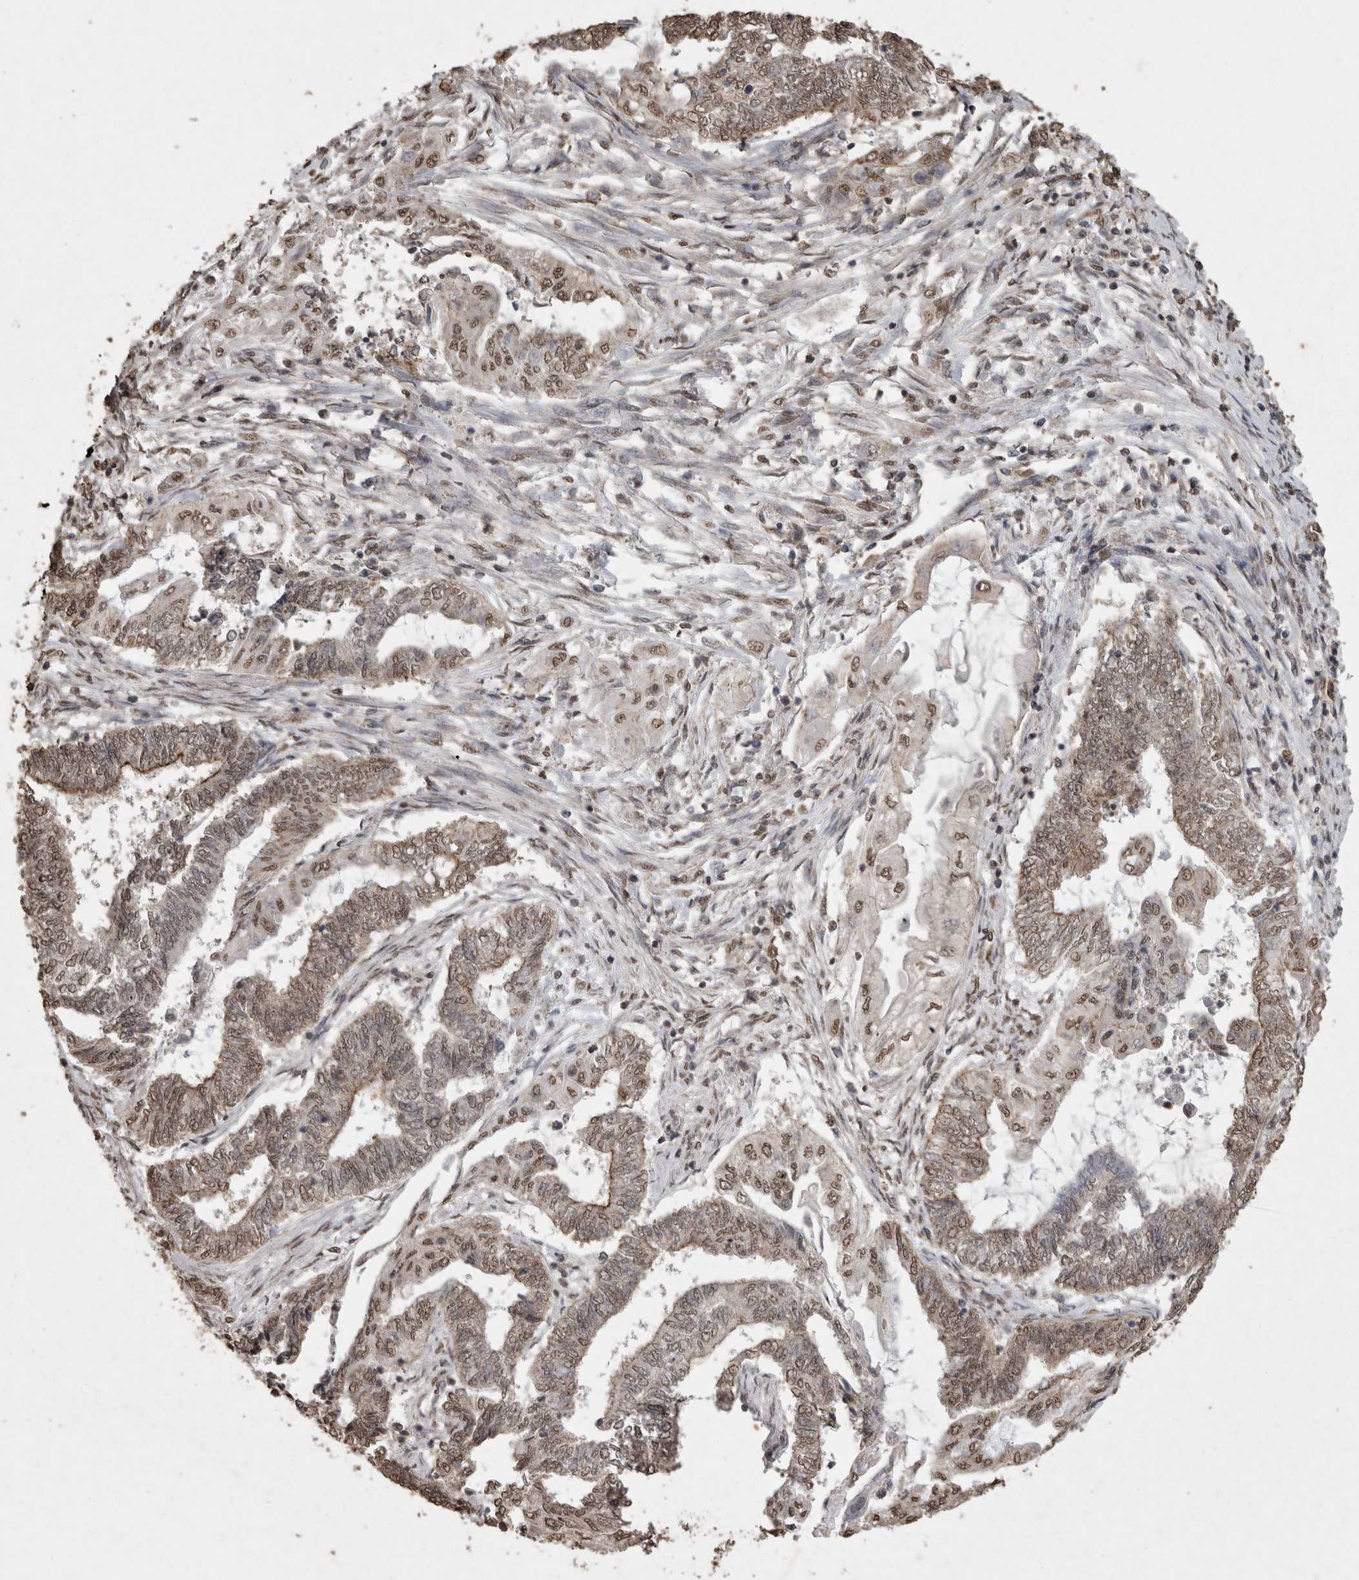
{"staining": {"intensity": "moderate", "quantity": ">75%", "location": "nuclear"}, "tissue": "endometrial cancer", "cell_type": "Tumor cells", "image_type": "cancer", "snomed": [{"axis": "morphology", "description": "Adenocarcinoma, NOS"}, {"axis": "topography", "description": "Uterus"}, {"axis": "topography", "description": "Endometrium"}], "caption": "A micrograph of human endometrial cancer stained for a protein reveals moderate nuclear brown staining in tumor cells. (brown staining indicates protein expression, while blue staining denotes nuclei).", "gene": "SMAD7", "patient": {"sex": "female", "age": 70}}